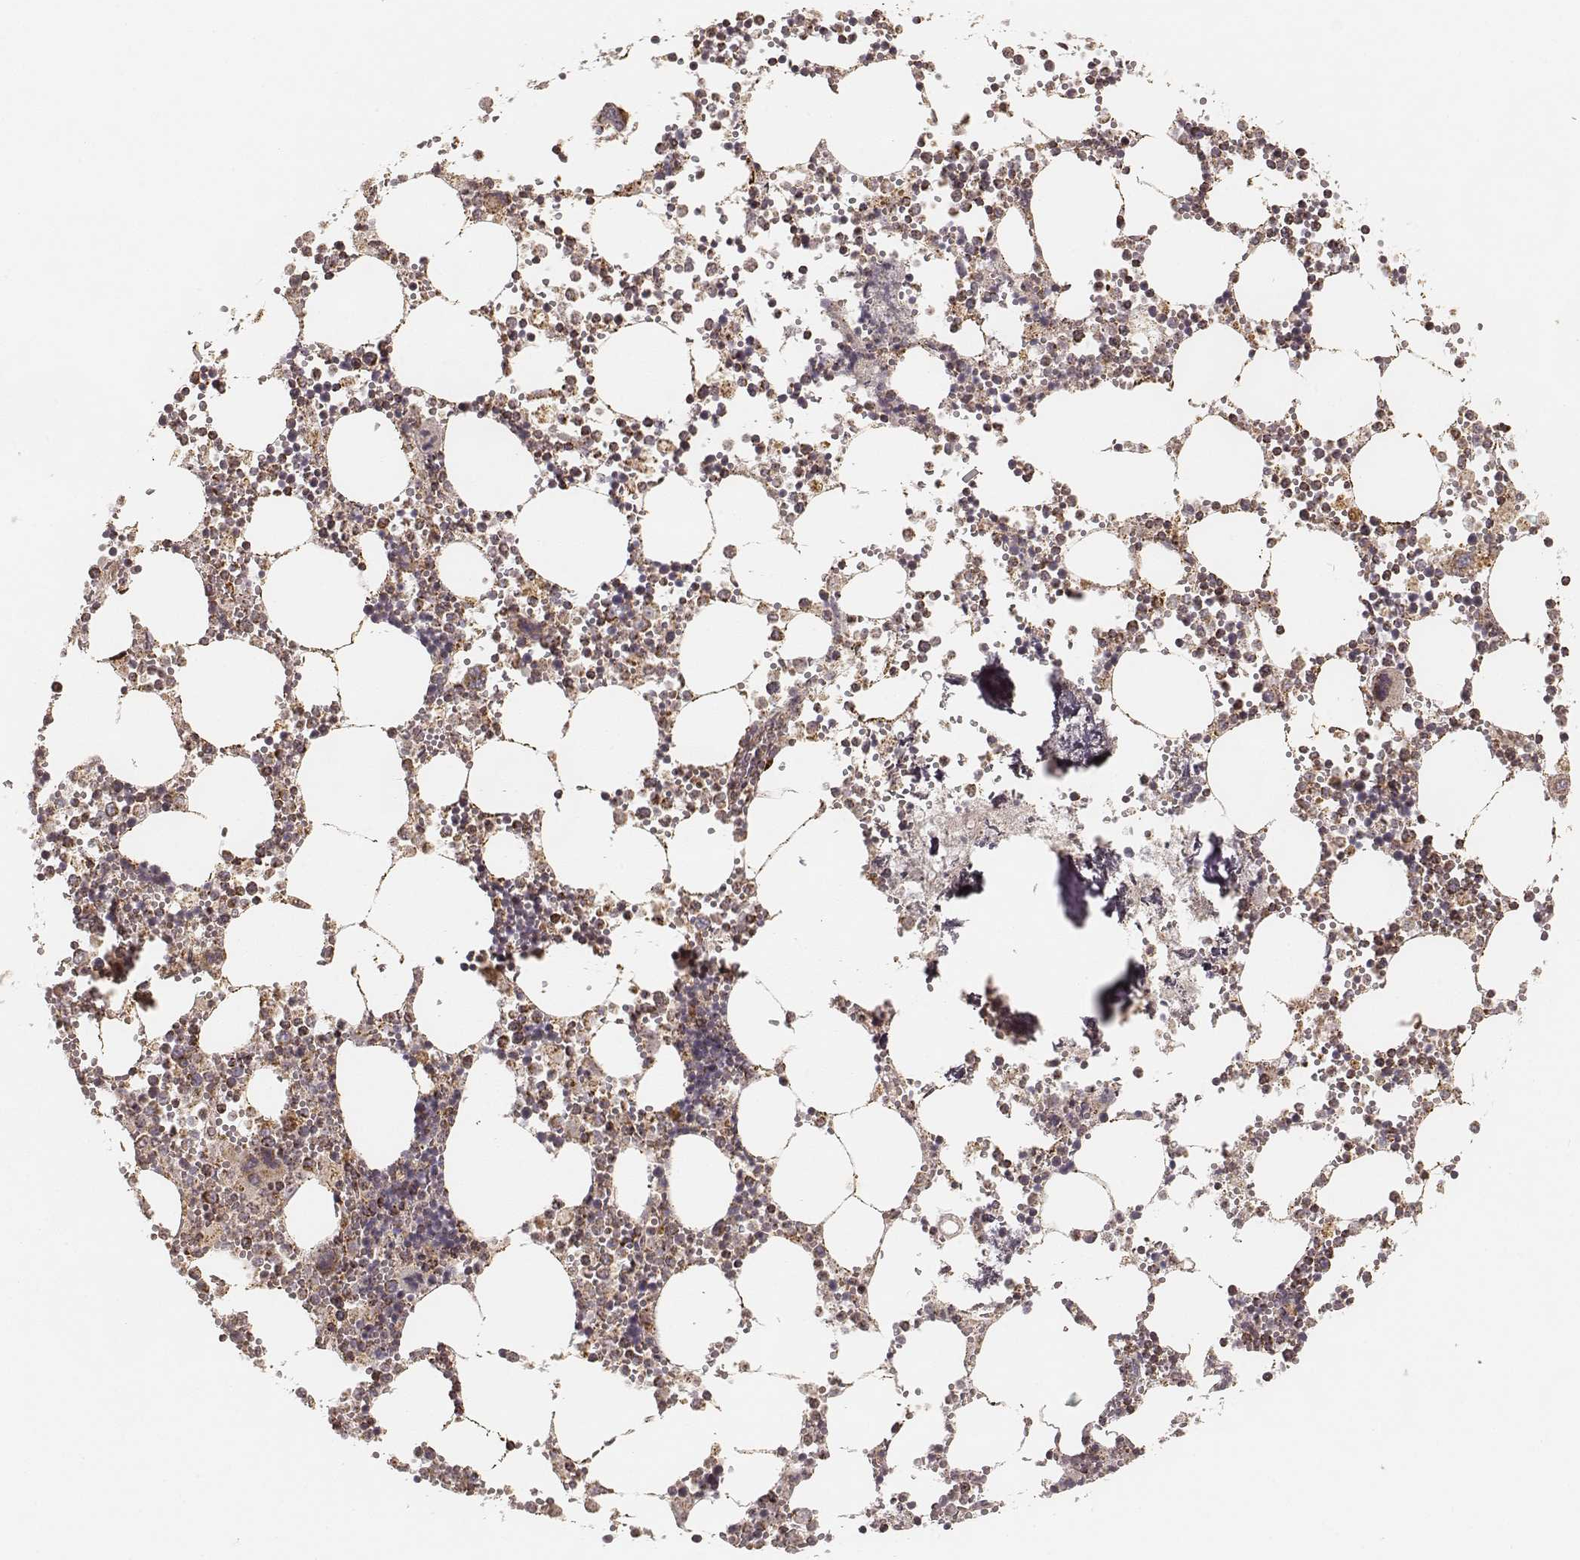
{"staining": {"intensity": "strong", "quantity": "25%-75%", "location": "cytoplasmic/membranous"}, "tissue": "bone marrow", "cell_type": "Hematopoietic cells", "image_type": "normal", "snomed": [{"axis": "morphology", "description": "Normal tissue, NOS"}, {"axis": "topography", "description": "Bone marrow"}], "caption": "Protein expression by immunohistochemistry (IHC) displays strong cytoplasmic/membranous expression in approximately 25%-75% of hematopoietic cells in normal bone marrow.", "gene": "CS", "patient": {"sex": "male", "age": 54}}